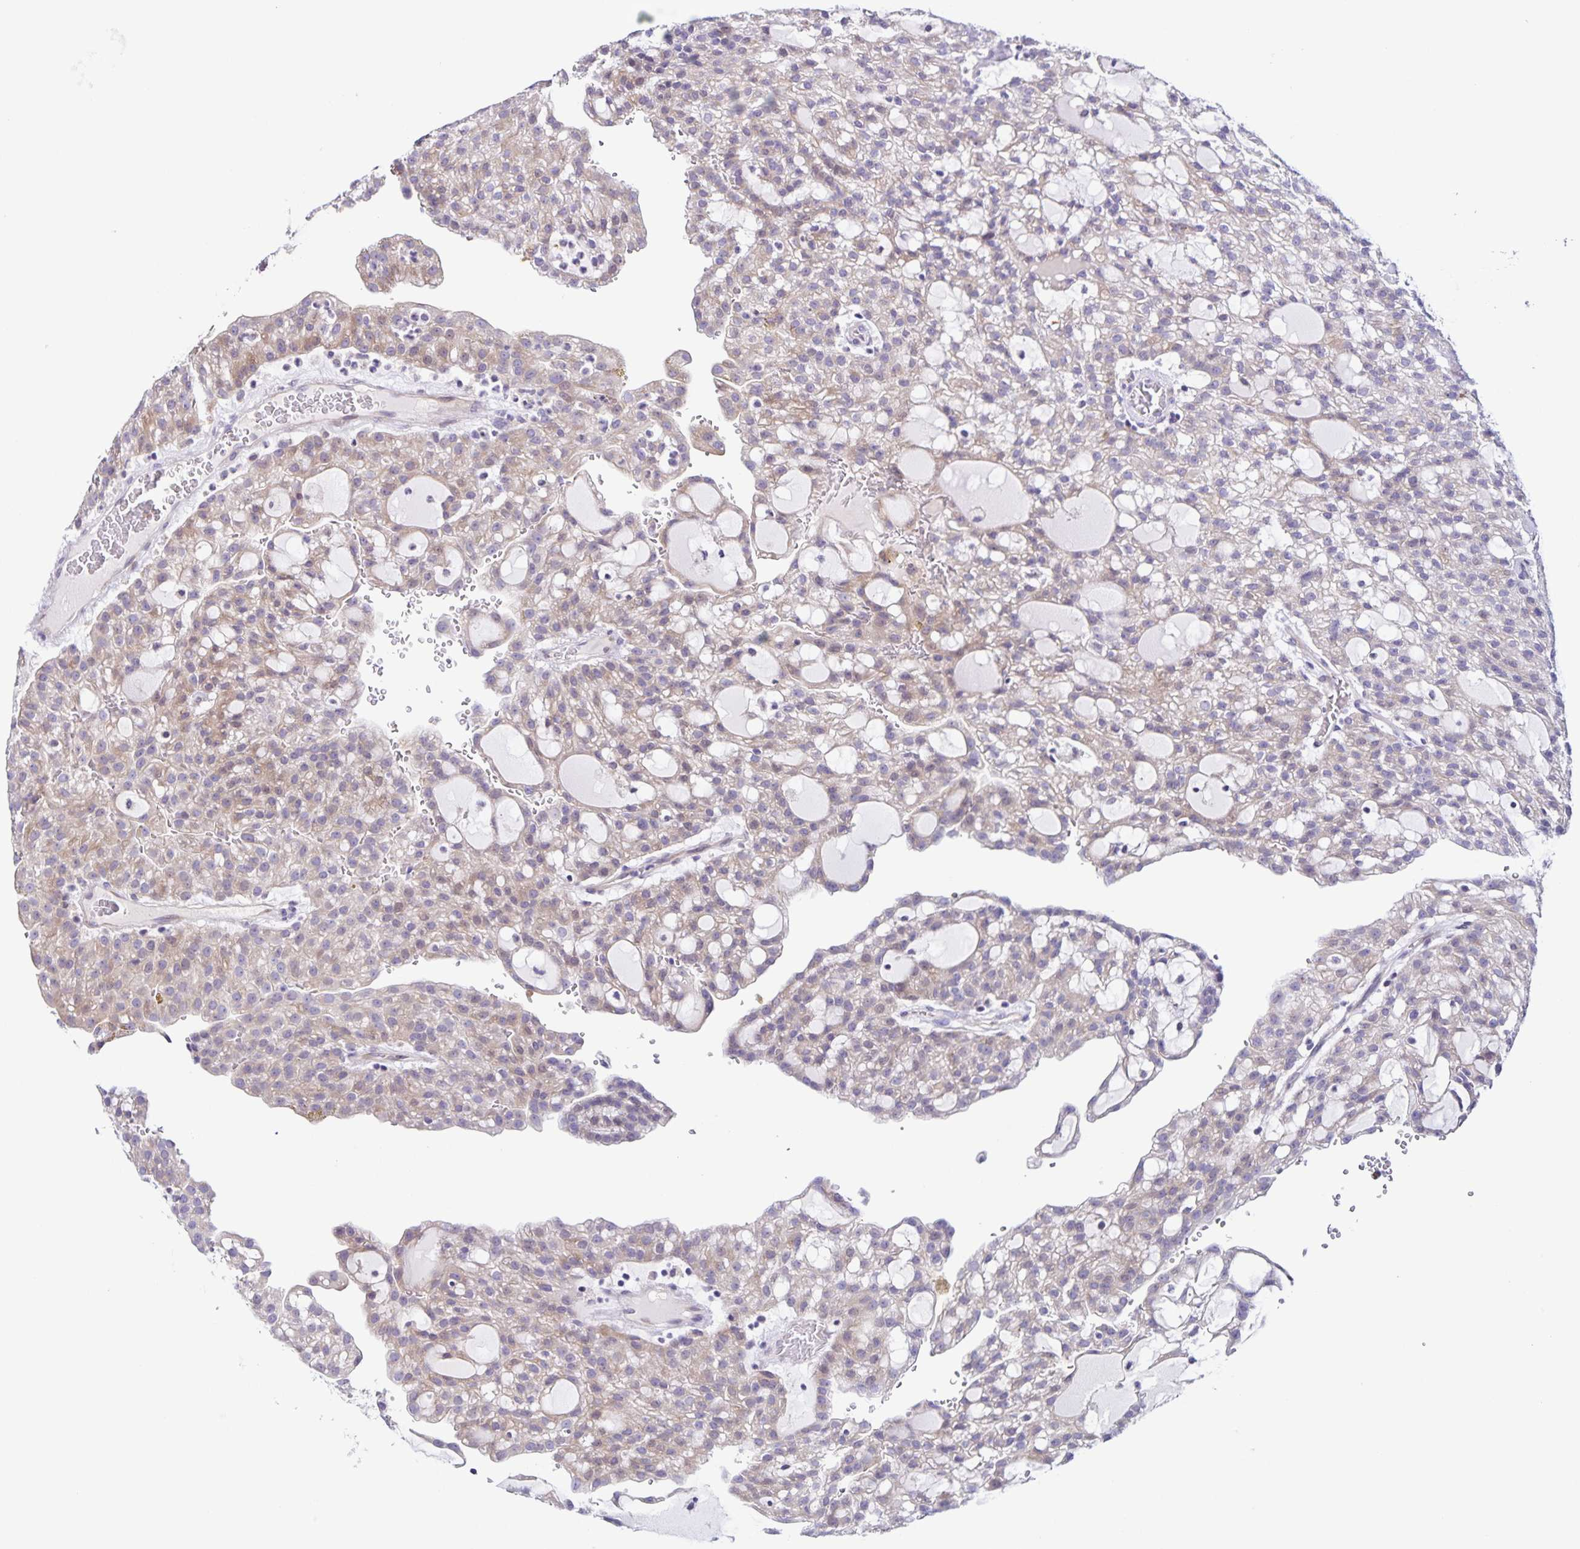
{"staining": {"intensity": "weak", "quantity": "25%-75%", "location": "cytoplasmic/membranous"}, "tissue": "renal cancer", "cell_type": "Tumor cells", "image_type": "cancer", "snomed": [{"axis": "morphology", "description": "Adenocarcinoma, NOS"}, {"axis": "topography", "description": "Kidney"}], "caption": "Renal cancer tissue reveals weak cytoplasmic/membranous expression in approximately 25%-75% of tumor cells", "gene": "RNFT2", "patient": {"sex": "male", "age": 63}}